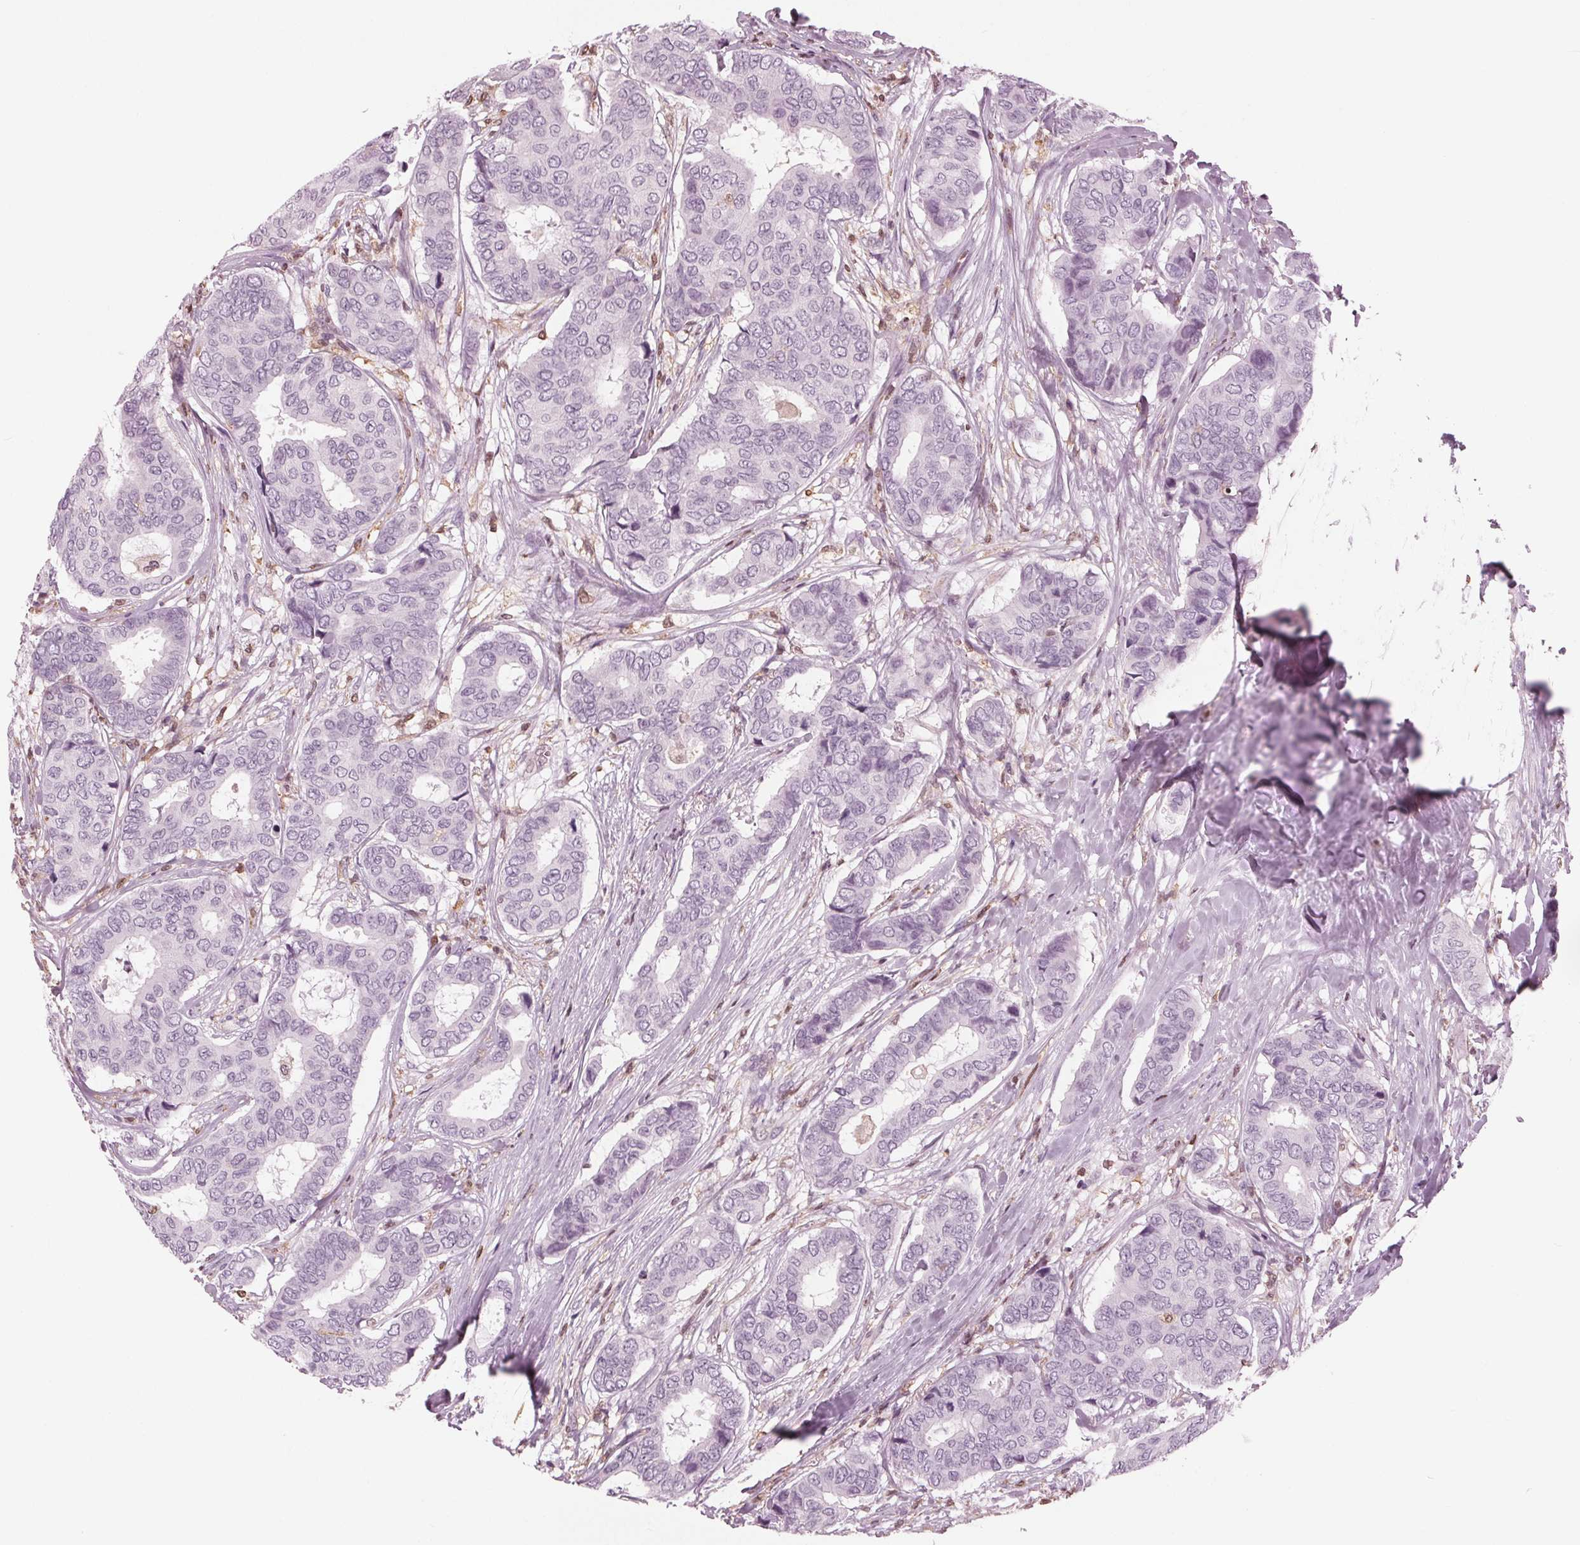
{"staining": {"intensity": "negative", "quantity": "none", "location": "none"}, "tissue": "breast cancer", "cell_type": "Tumor cells", "image_type": "cancer", "snomed": [{"axis": "morphology", "description": "Duct carcinoma"}, {"axis": "topography", "description": "Breast"}], "caption": "Immunohistochemical staining of breast invasive ductal carcinoma reveals no significant positivity in tumor cells.", "gene": "BTLA", "patient": {"sex": "female", "age": 75}}